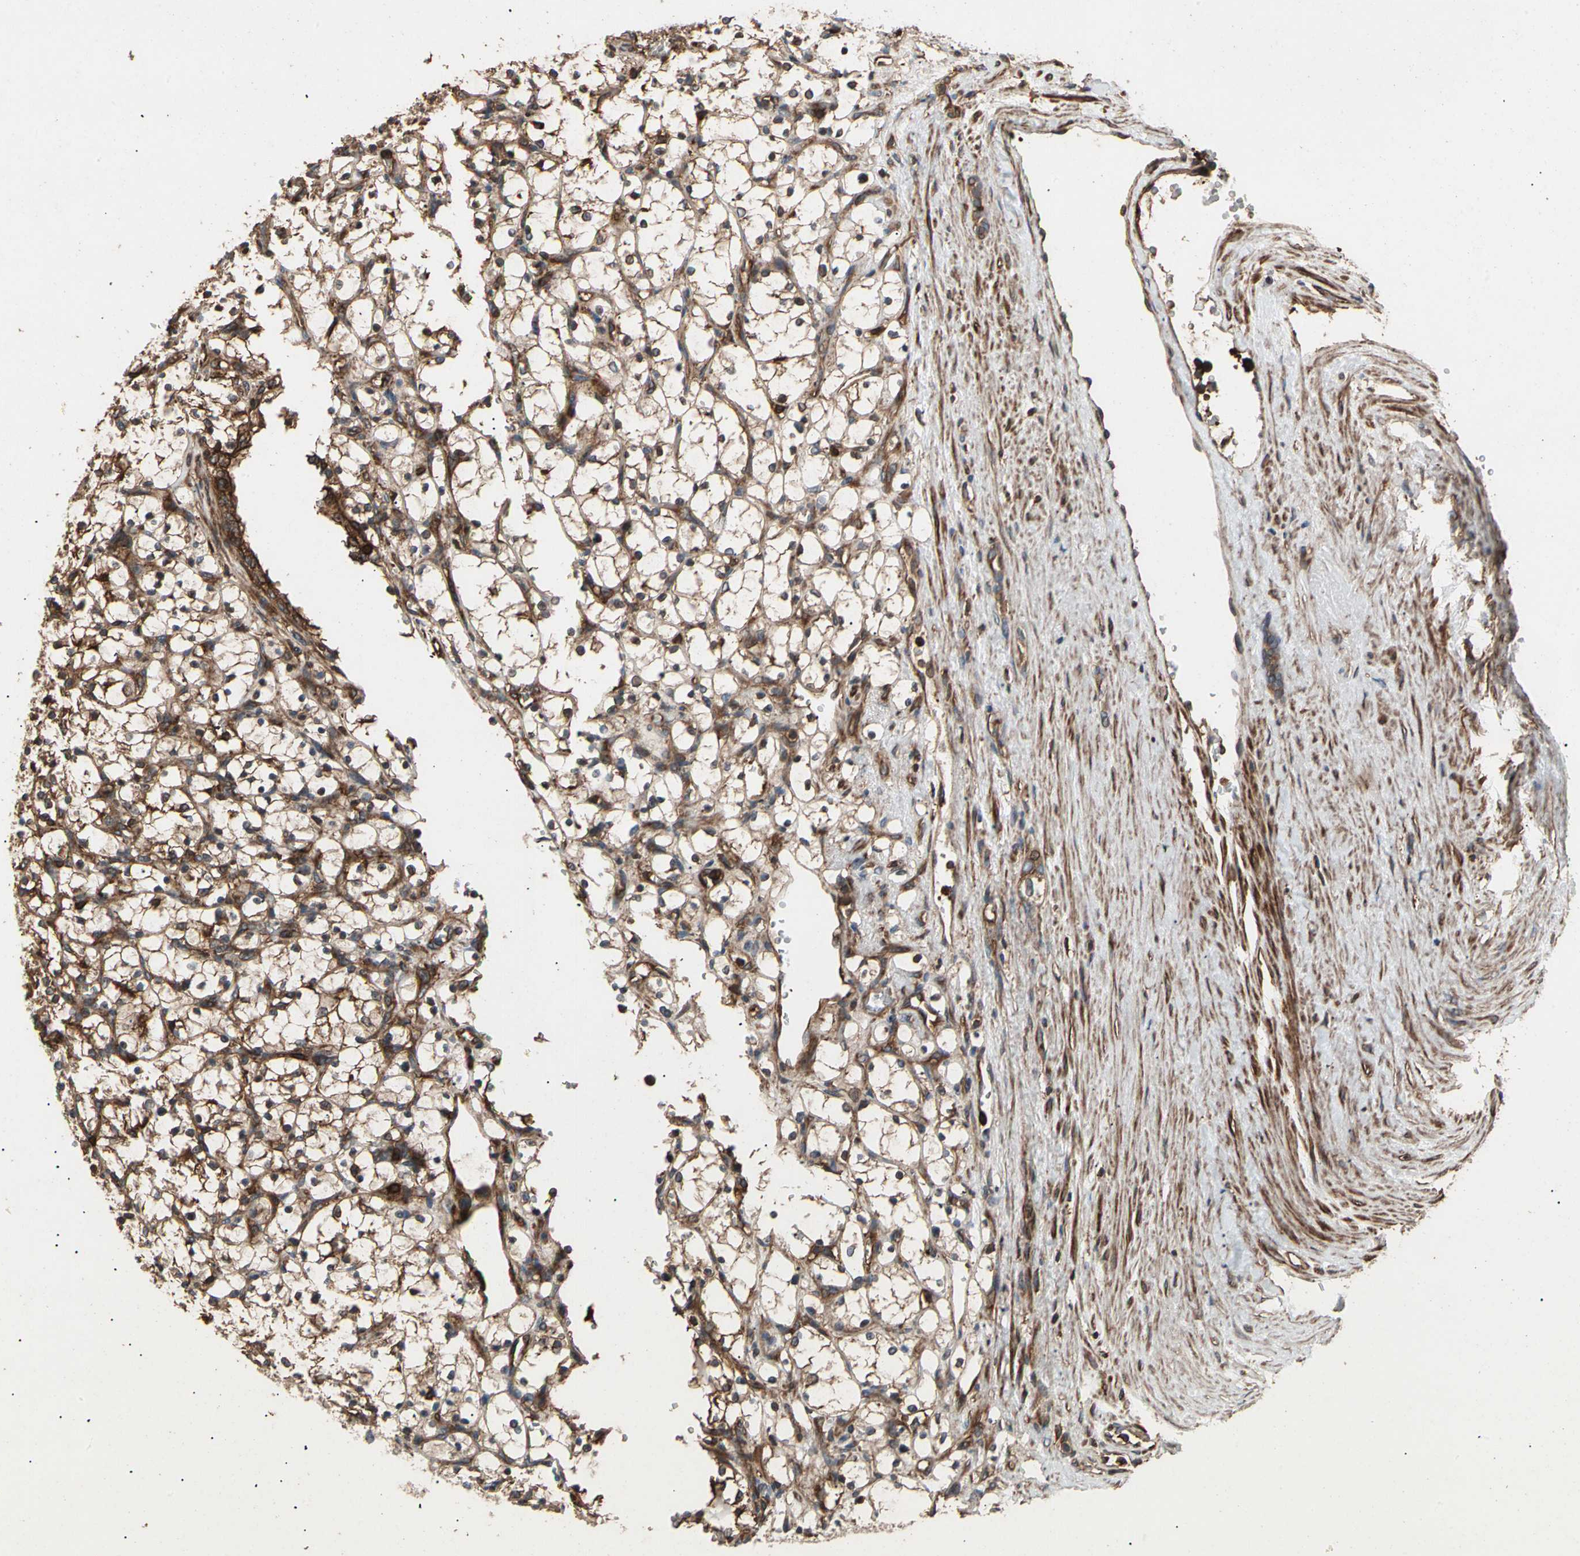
{"staining": {"intensity": "strong", "quantity": ">75%", "location": "cytoplasmic/membranous"}, "tissue": "renal cancer", "cell_type": "Tumor cells", "image_type": "cancer", "snomed": [{"axis": "morphology", "description": "Adenocarcinoma, NOS"}, {"axis": "topography", "description": "Kidney"}], "caption": "Human renal adenocarcinoma stained with a protein marker displays strong staining in tumor cells.", "gene": "AGBL2", "patient": {"sex": "female", "age": 69}}